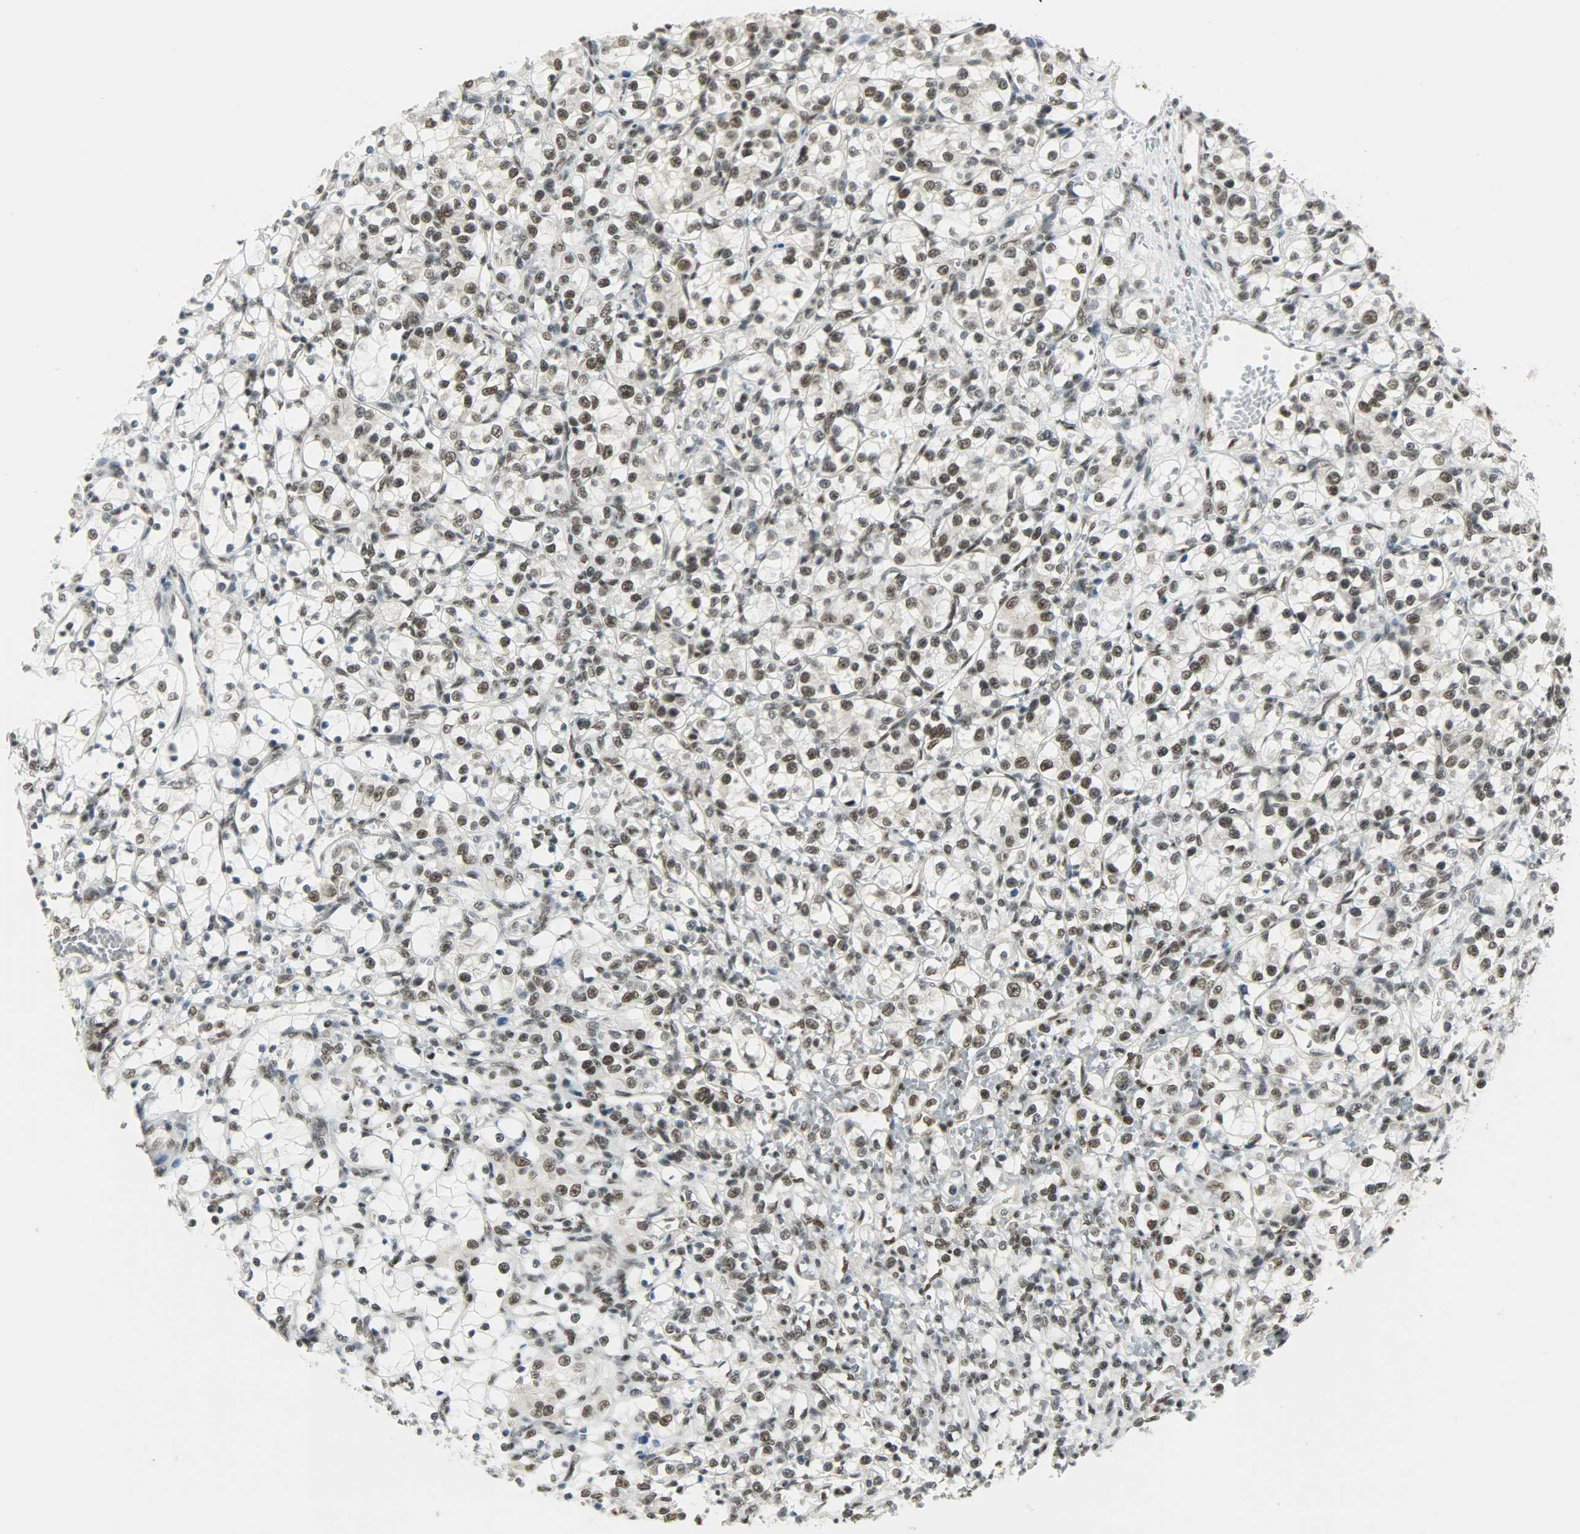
{"staining": {"intensity": "moderate", "quantity": ">75%", "location": "nuclear"}, "tissue": "renal cancer", "cell_type": "Tumor cells", "image_type": "cancer", "snomed": [{"axis": "morphology", "description": "Adenocarcinoma, NOS"}, {"axis": "topography", "description": "Kidney"}], "caption": "Immunohistochemical staining of human adenocarcinoma (renal) demonstrates medium levels of moderate nuclear expression in about >75% of tumor cells.", "gene": "SUGP1", "patient": {"sex": "female", "age": 69}}